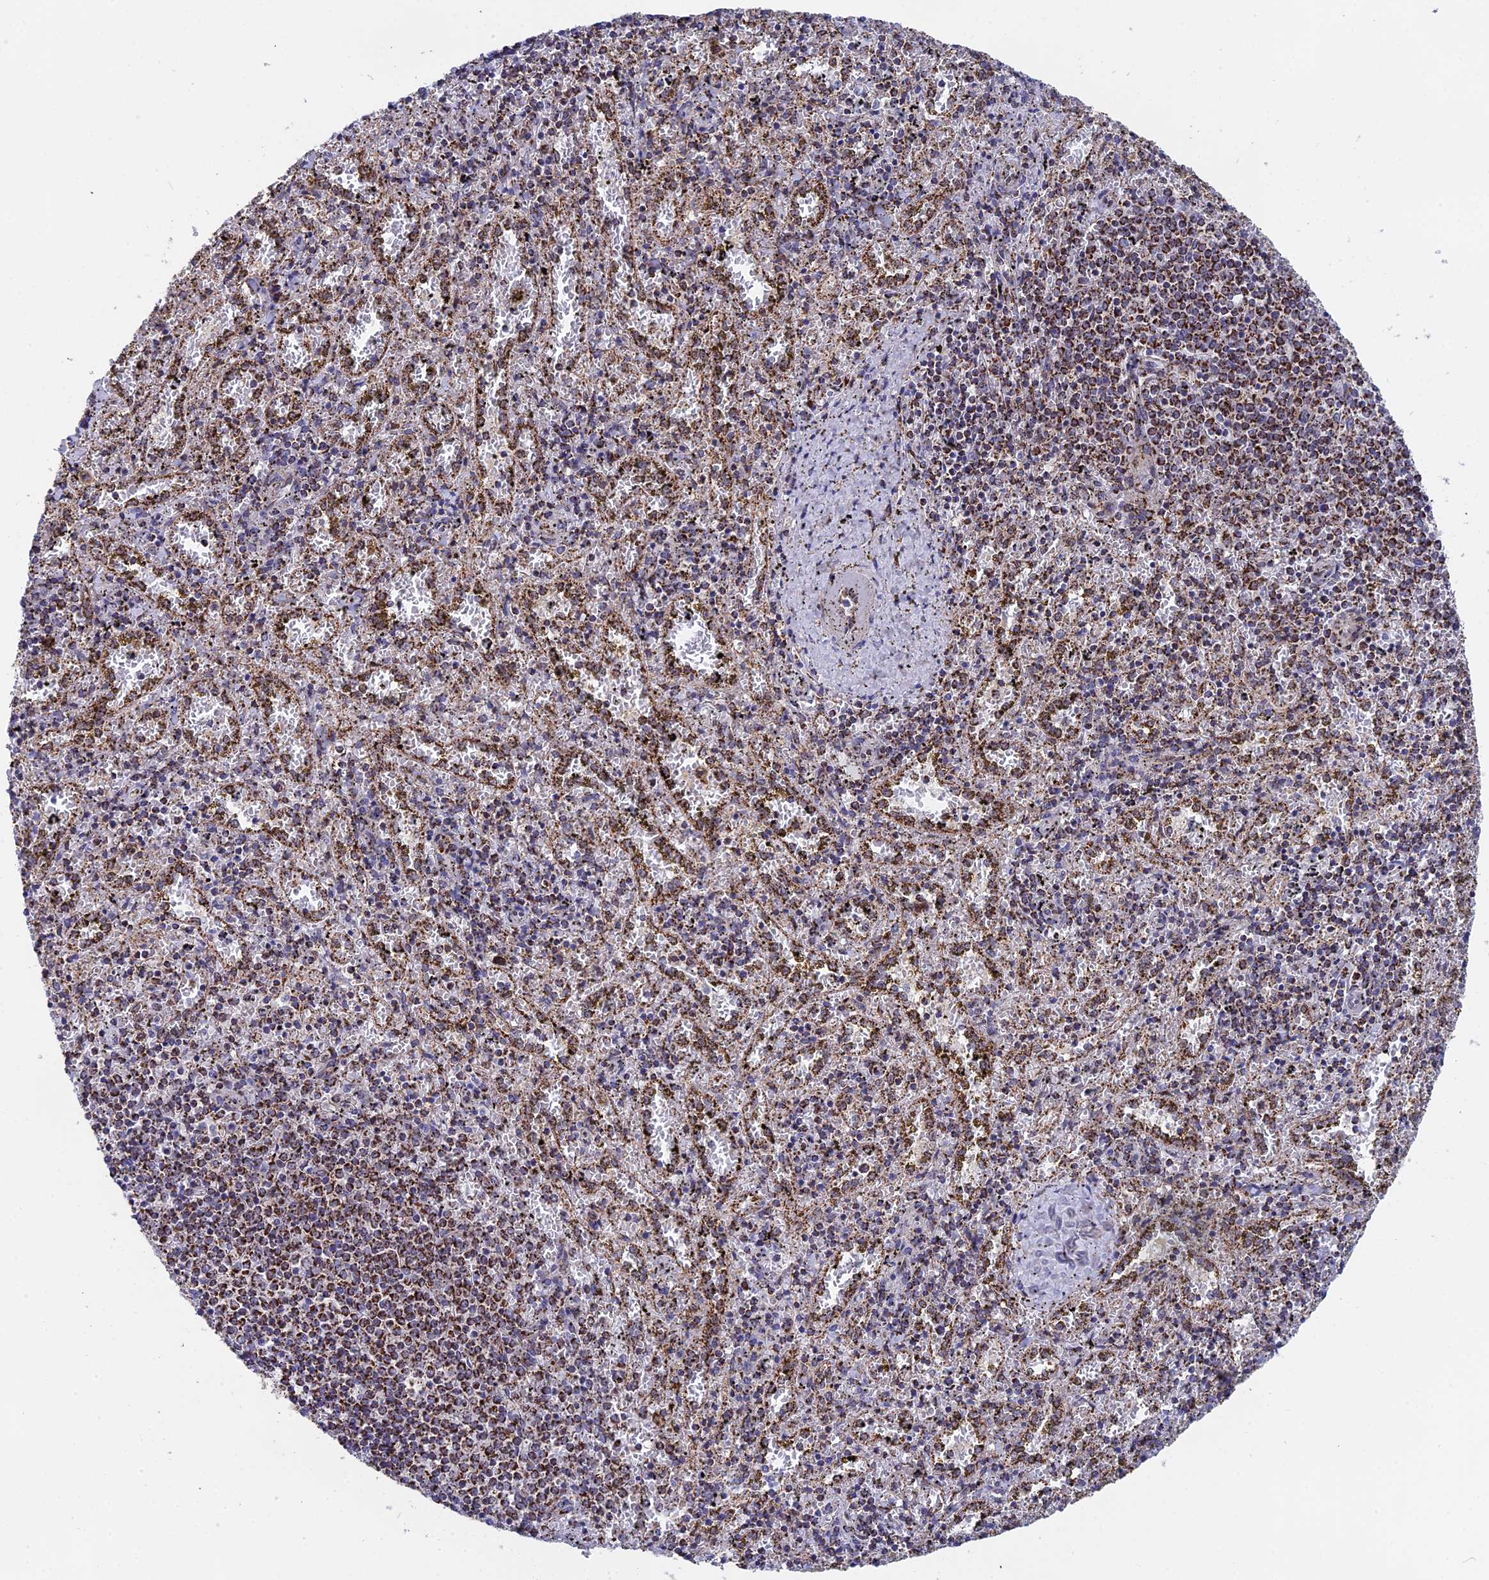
{"staining": {"intensity": "strong", "quantity": "25%-75%", "location": "cytoplasmic/membranous"}, "tissue": "spleen", "cell_type": "Cells in red pulp", "image_type": "normal", "snomed": [{"axis": "morphology", "description": "Normal tissue, NOS"}, {"axis": "topography", "description": "Spleen"}], "caption": "Protein staining shows strong cytoplasmic/membranous positivity in about 25%-75% of cells in red pulp in unremarkable spleen. The protein of interest is shown in brown color, while the nuclei are stained blue.", "gene": "CDC16", "patient": {"sex": "male", "age": 11}}